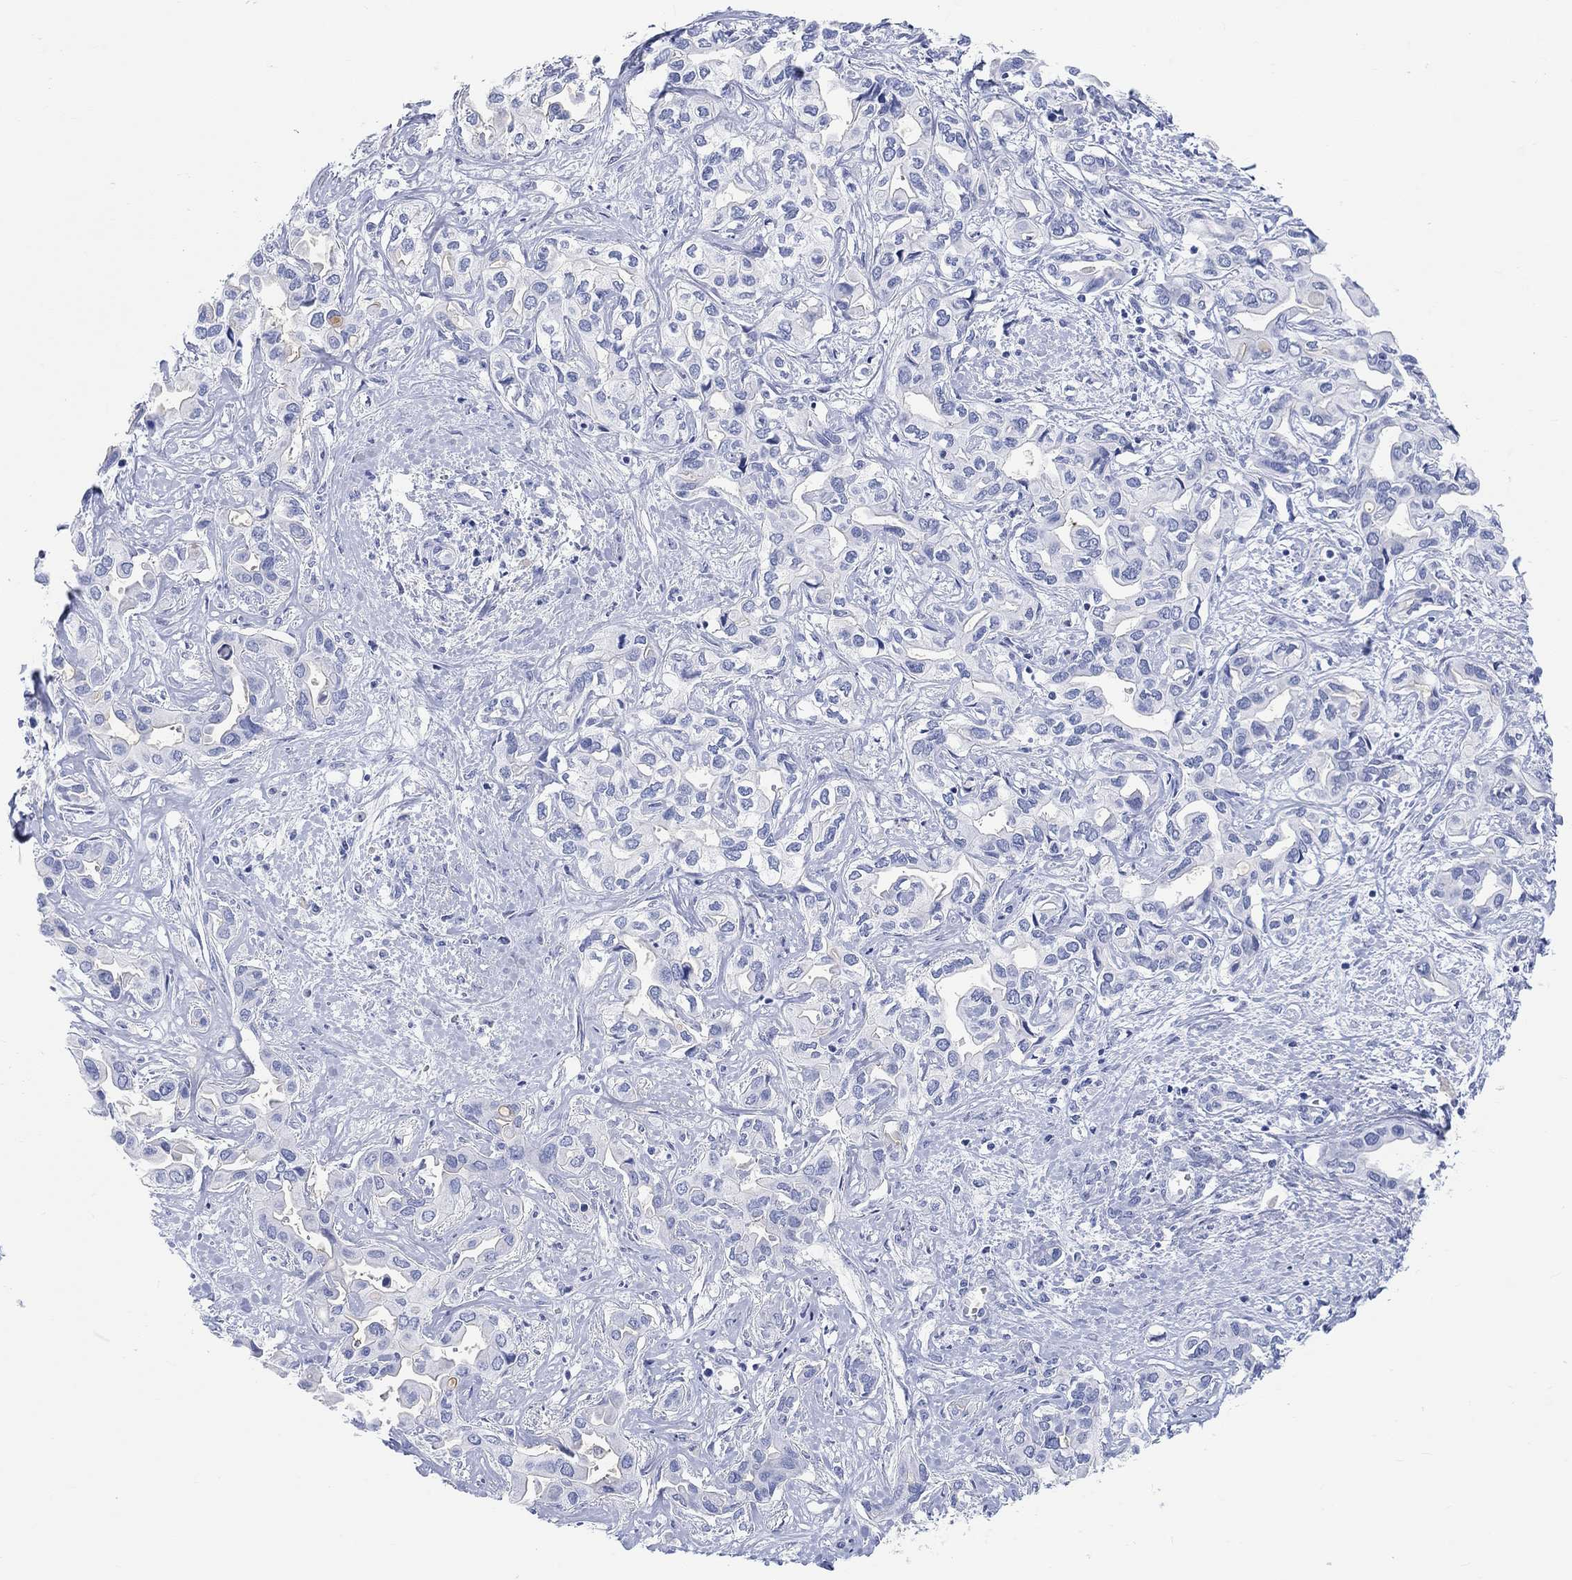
{"staining": {"intensity": "negative", "quantity": "none", "location": "none"}, "tissue": "liver cancer", "cell_type": "Tumor cells", "image_type": "cancer", "snomed": [{"axis": "morphology", "description": "Cholangiocarcinoma"}, {"axis": "topography", "description": "Liver"}], "caption": "Liver cancer was stained to show a protein in brown. There is no significant staining in tumor cells.", "gene": "XIRP2", "patient": {"sex": "female", "age": 64}}